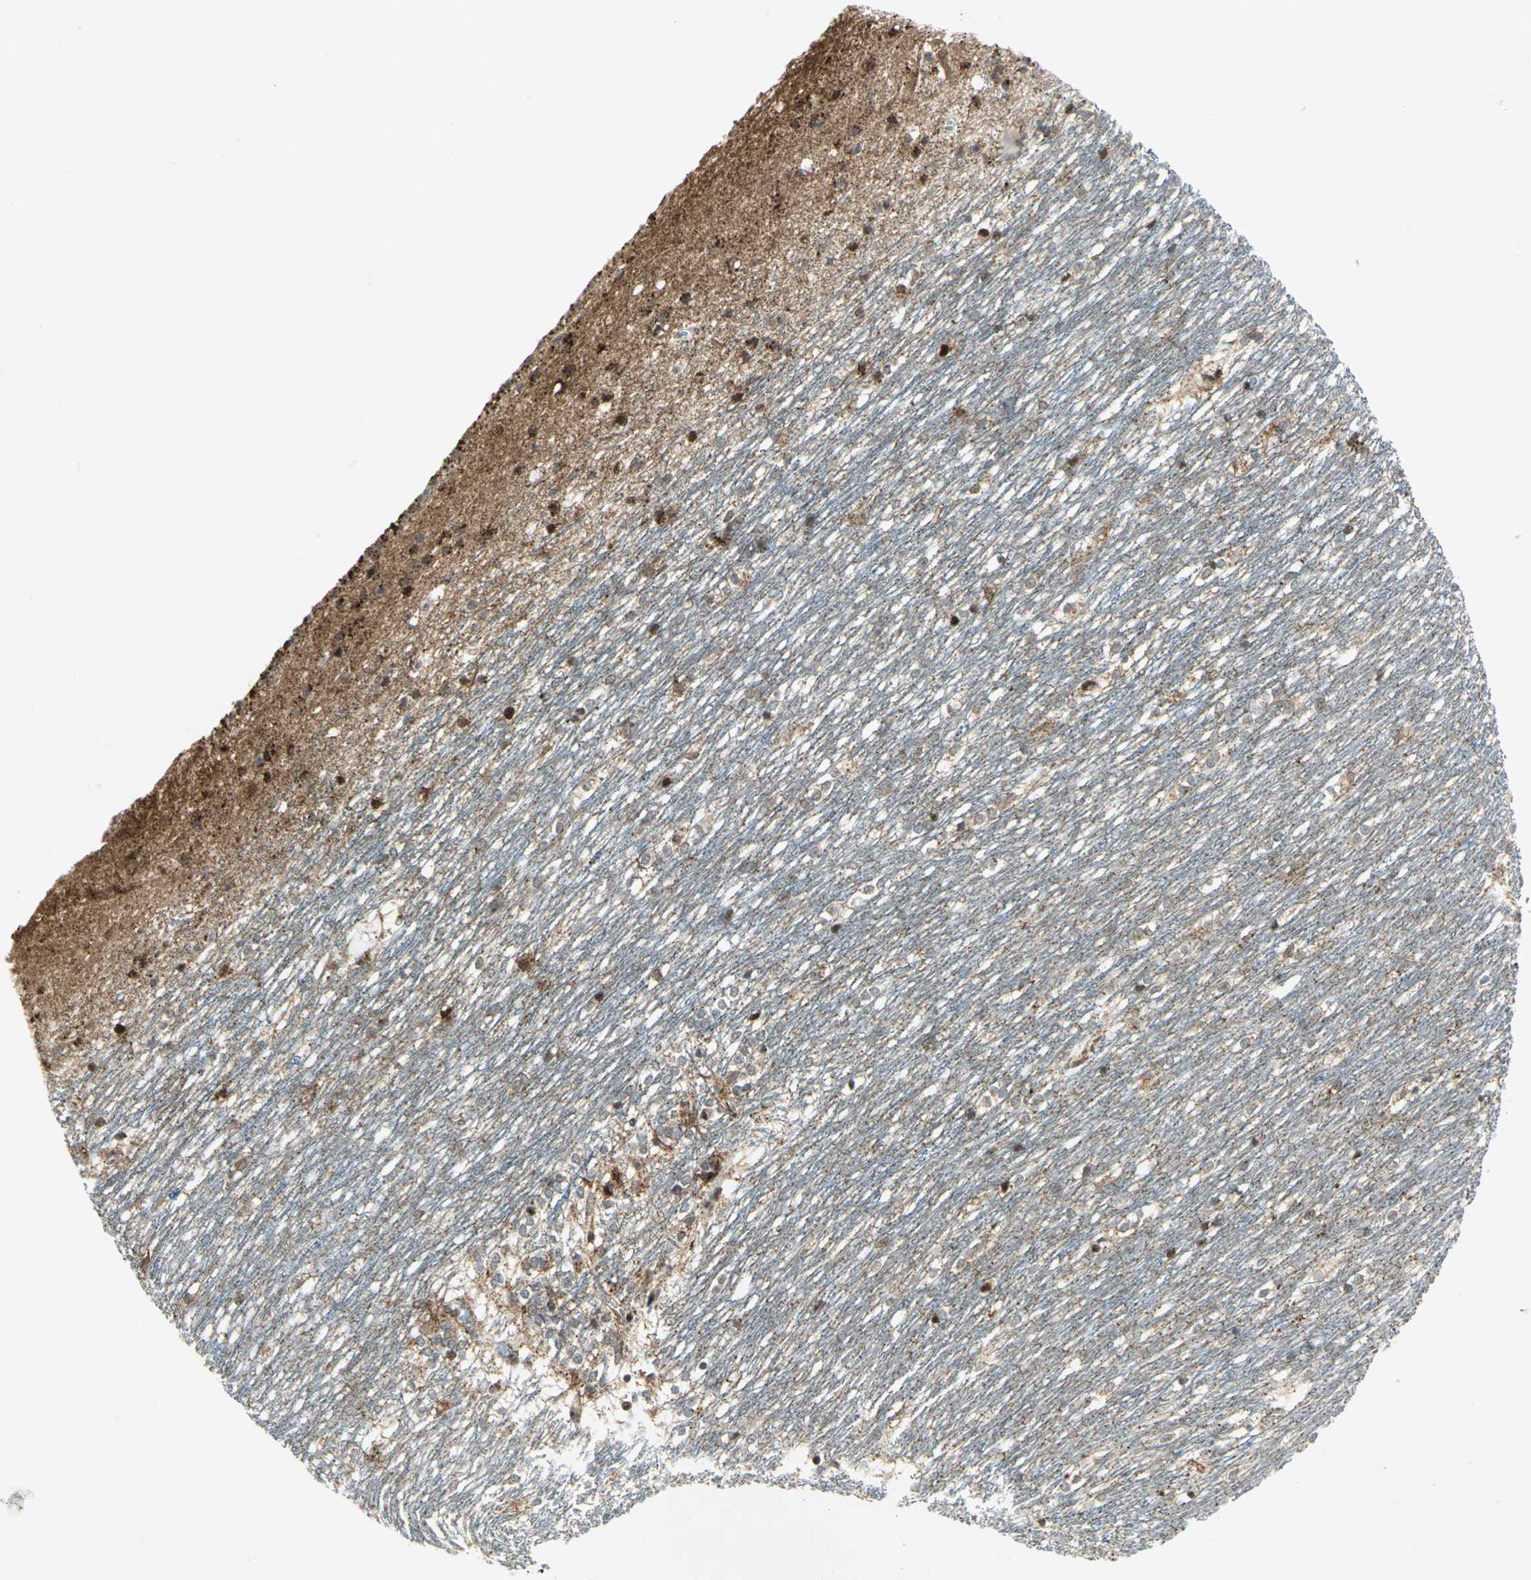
{"staining": {"intensity": "weak", "quantity": "25%-75%", "location": "cytoplasmic/membranous"}, "tissue": "caudate", "cell_type": "Glial cells", "image_type": "normal", "snomed": [{"axis": "morphology", "description": "Normal tissue, NOS"}, {"axis": "topography", "description": "Lateral ventricle wall"}], "caption": "Immunohistochemistry (IHC) of normal caudate reveals low levels of weak cytoplasmic/membranous positivity in approximately 25%-75% of glial cells. The staining was performed using DAB (3,3'-diaminobenzidine) to visualize the protein expression in brown, while the nuclei were stained in blue with hematoxylin (Magnification: 20x).", "gene": "ATP6V1A", "patient": {"sex": "female", "age": 19}}